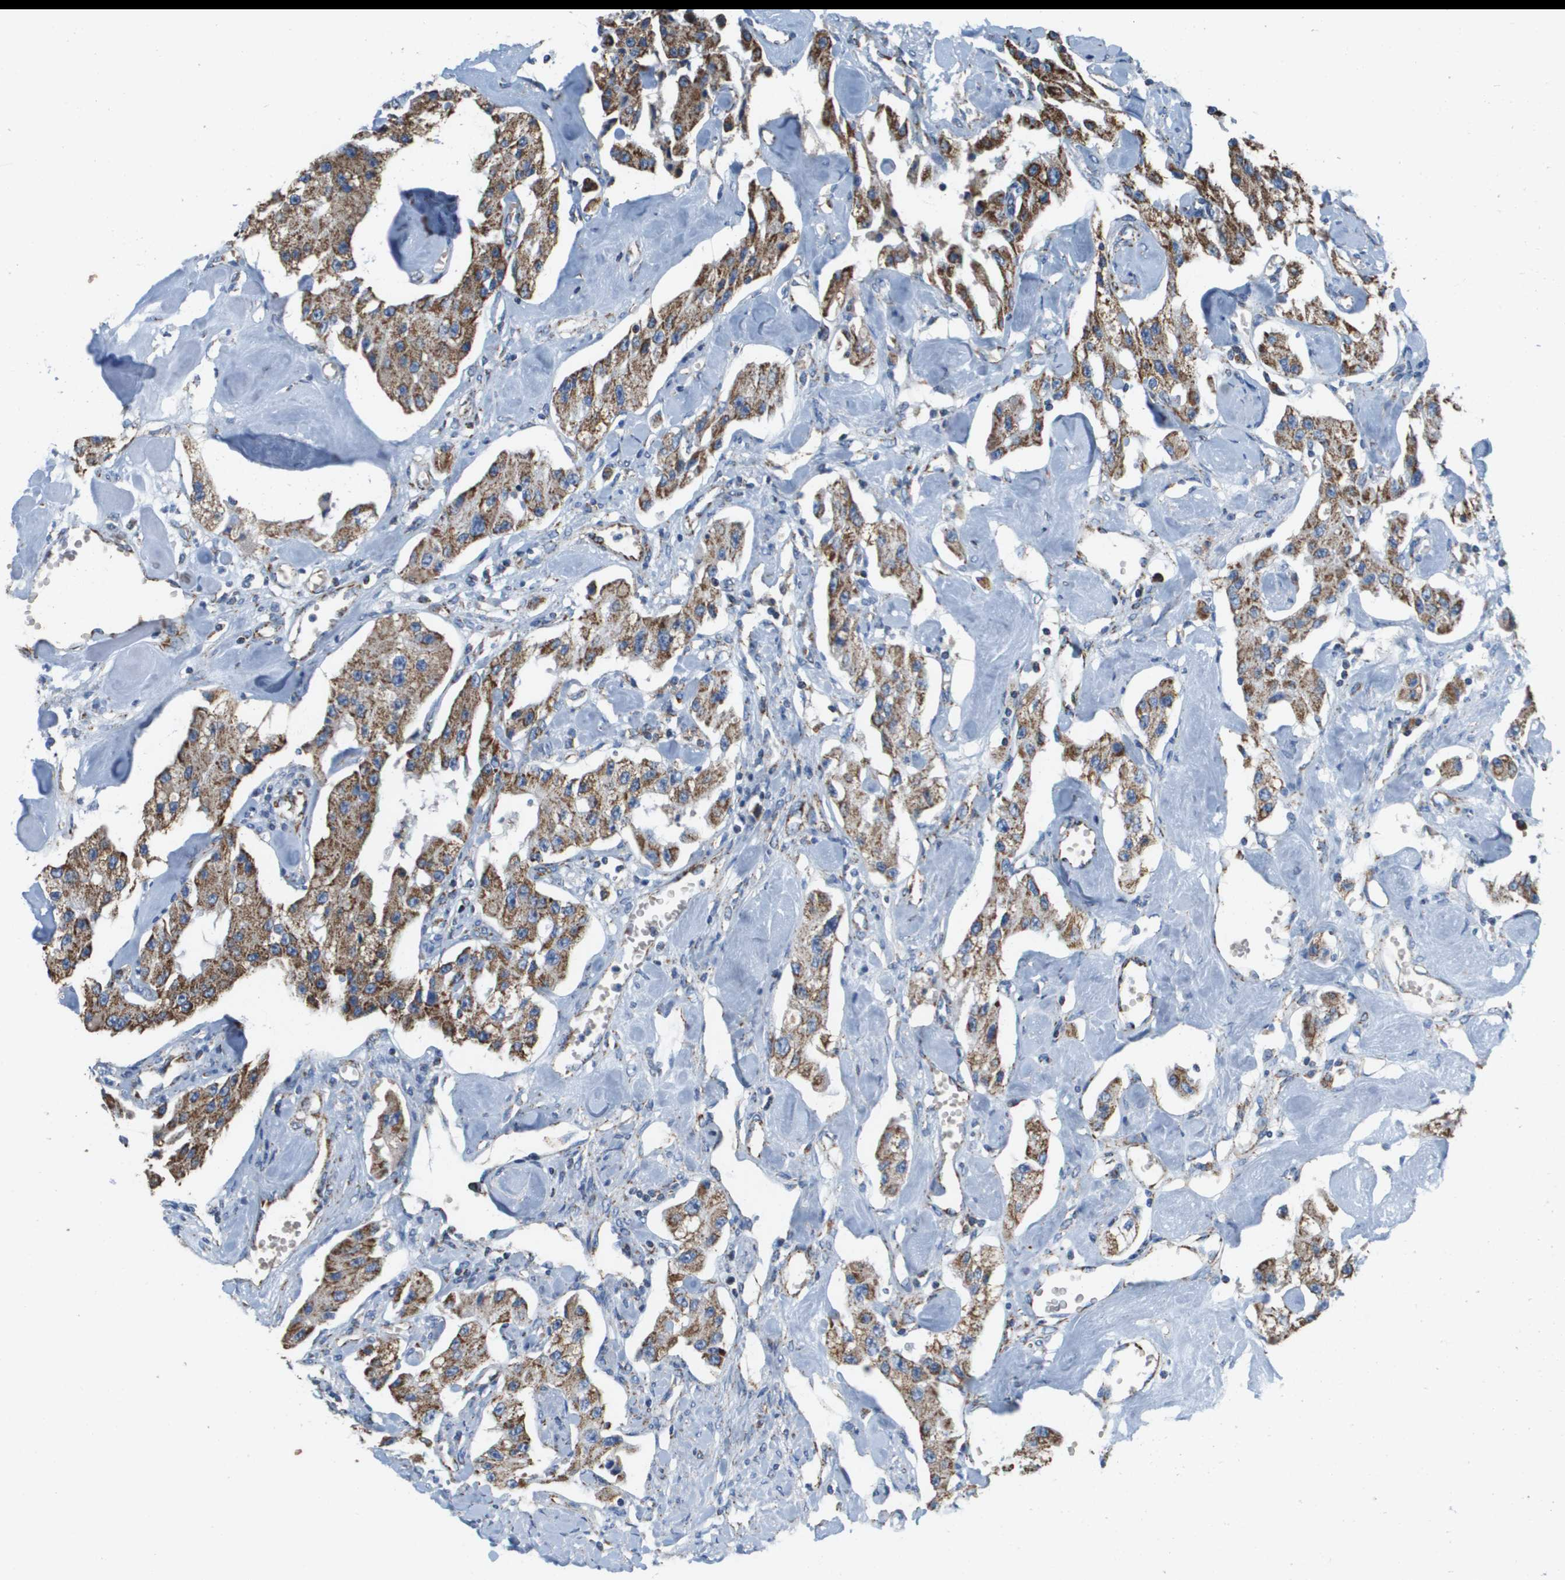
{"staining": {"intensity": "moderate", "quantity": ">75%", "location": "cytoplasmic/membranous"}, "tissue": "carcinoid", "cell_type": "Tumor cells", "image_type": "cancer", "snomed": [{"axis": "morphology", "description": "Carcinoid, malignant, NOS"}, {"axis": "topography", "description": "Pancreas"}], "caption": "A medium amount of moderate cytoplasmic/membranous positivity is seen in about >75% of tumor cells in carcinoid (malignant) tissue. The staining is performed using DAB brown chromogen to label protein expression. The nuclei are counter-stained blue using hematoxylin.", "gene": "ATP5F1B", "patient": {"sex": "male", "age": 41}}